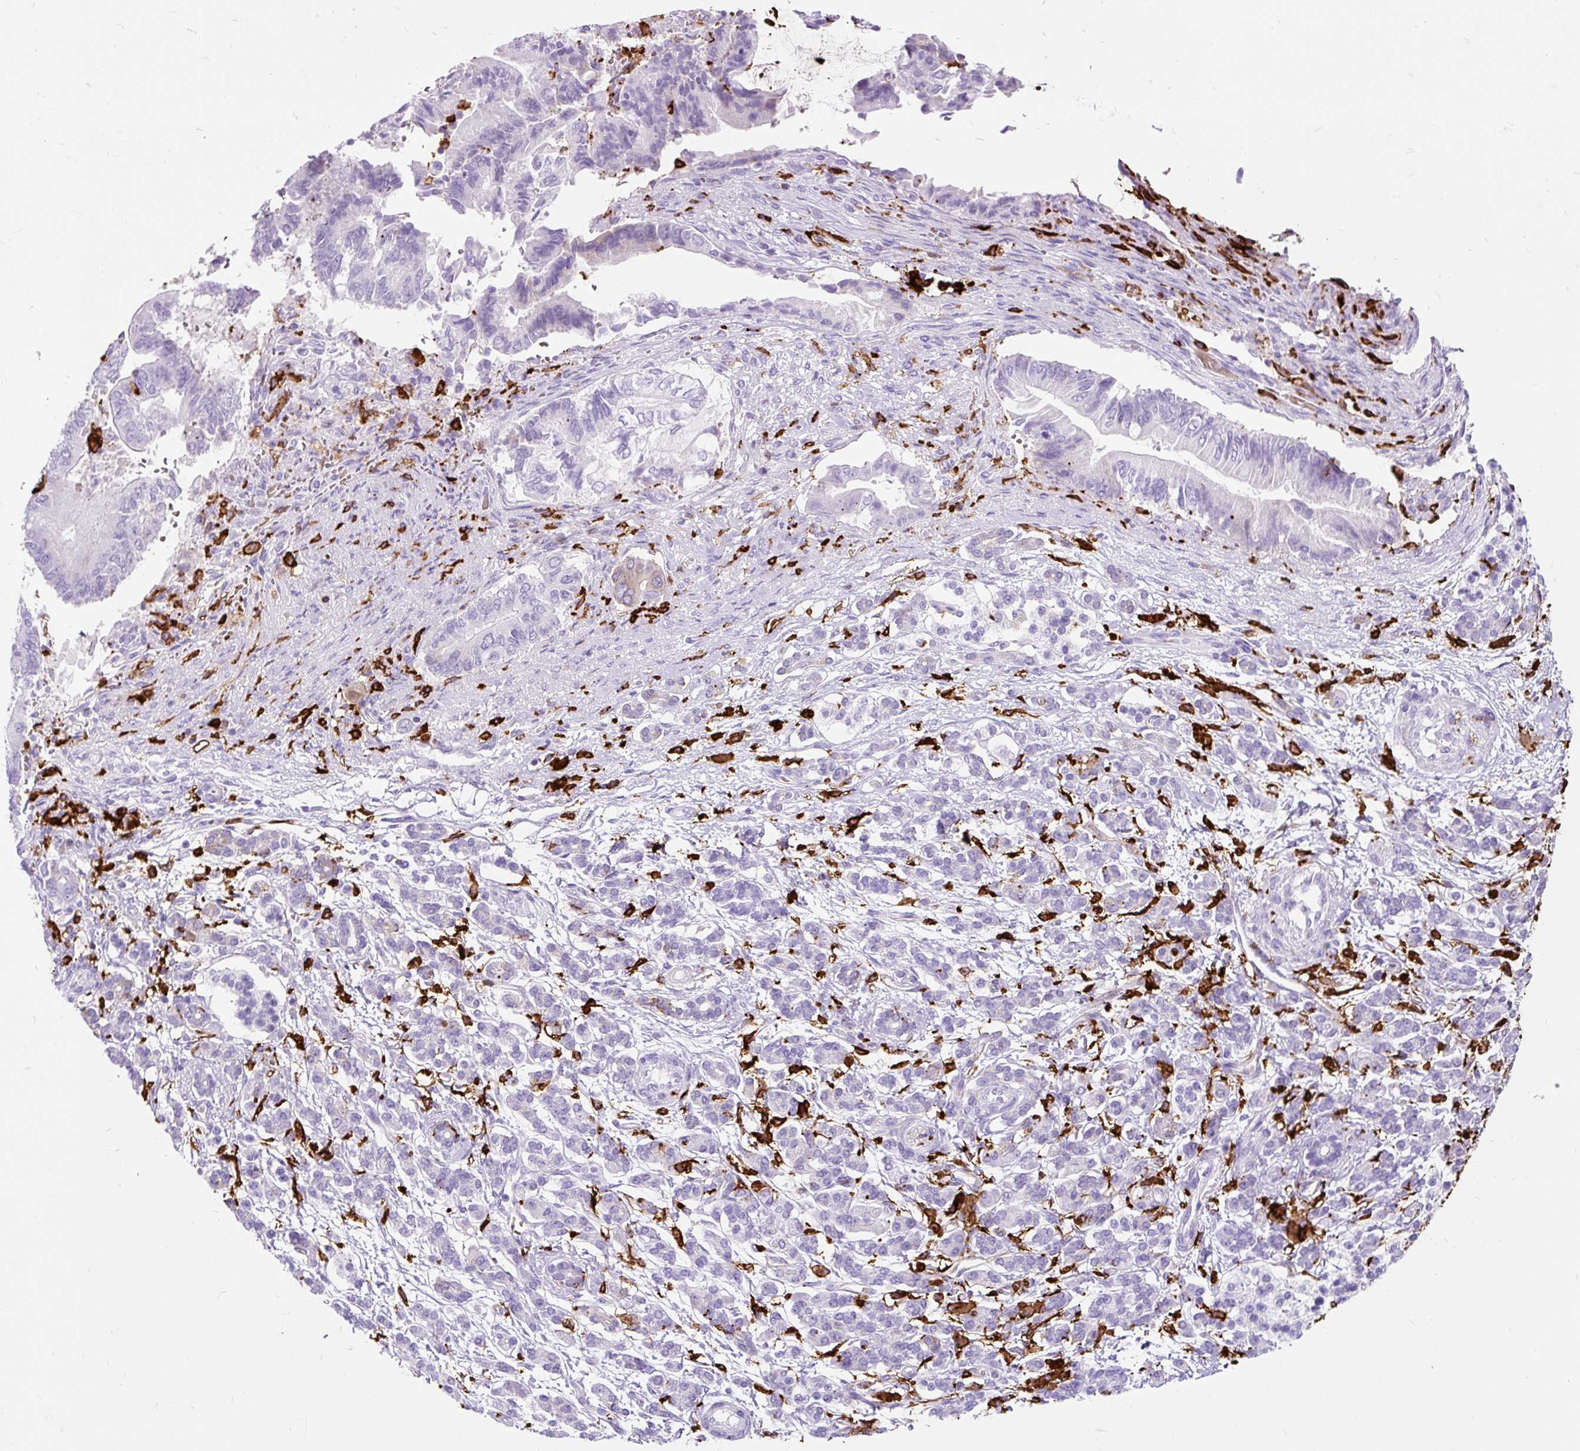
{"staining": {"intensity": "negative", "quantity": "none", "location": "none"}, "tissue": "pancreatic cancer", "cell_type": "Tumor cells", "image_type": "cancer", "snomed": [{"axis": "morphology", "description": "Adenocarcinoma, NOS"}, {"axis": "topography", "description": "Pancreas"}], "caption": "This is a histopathology image of IHC staining of adenocarcinoma (pancreatic), which shows no expression in tumor cells.", "gene": "HLA-DRA", "patient": {"sex": "male", "age": 68}}